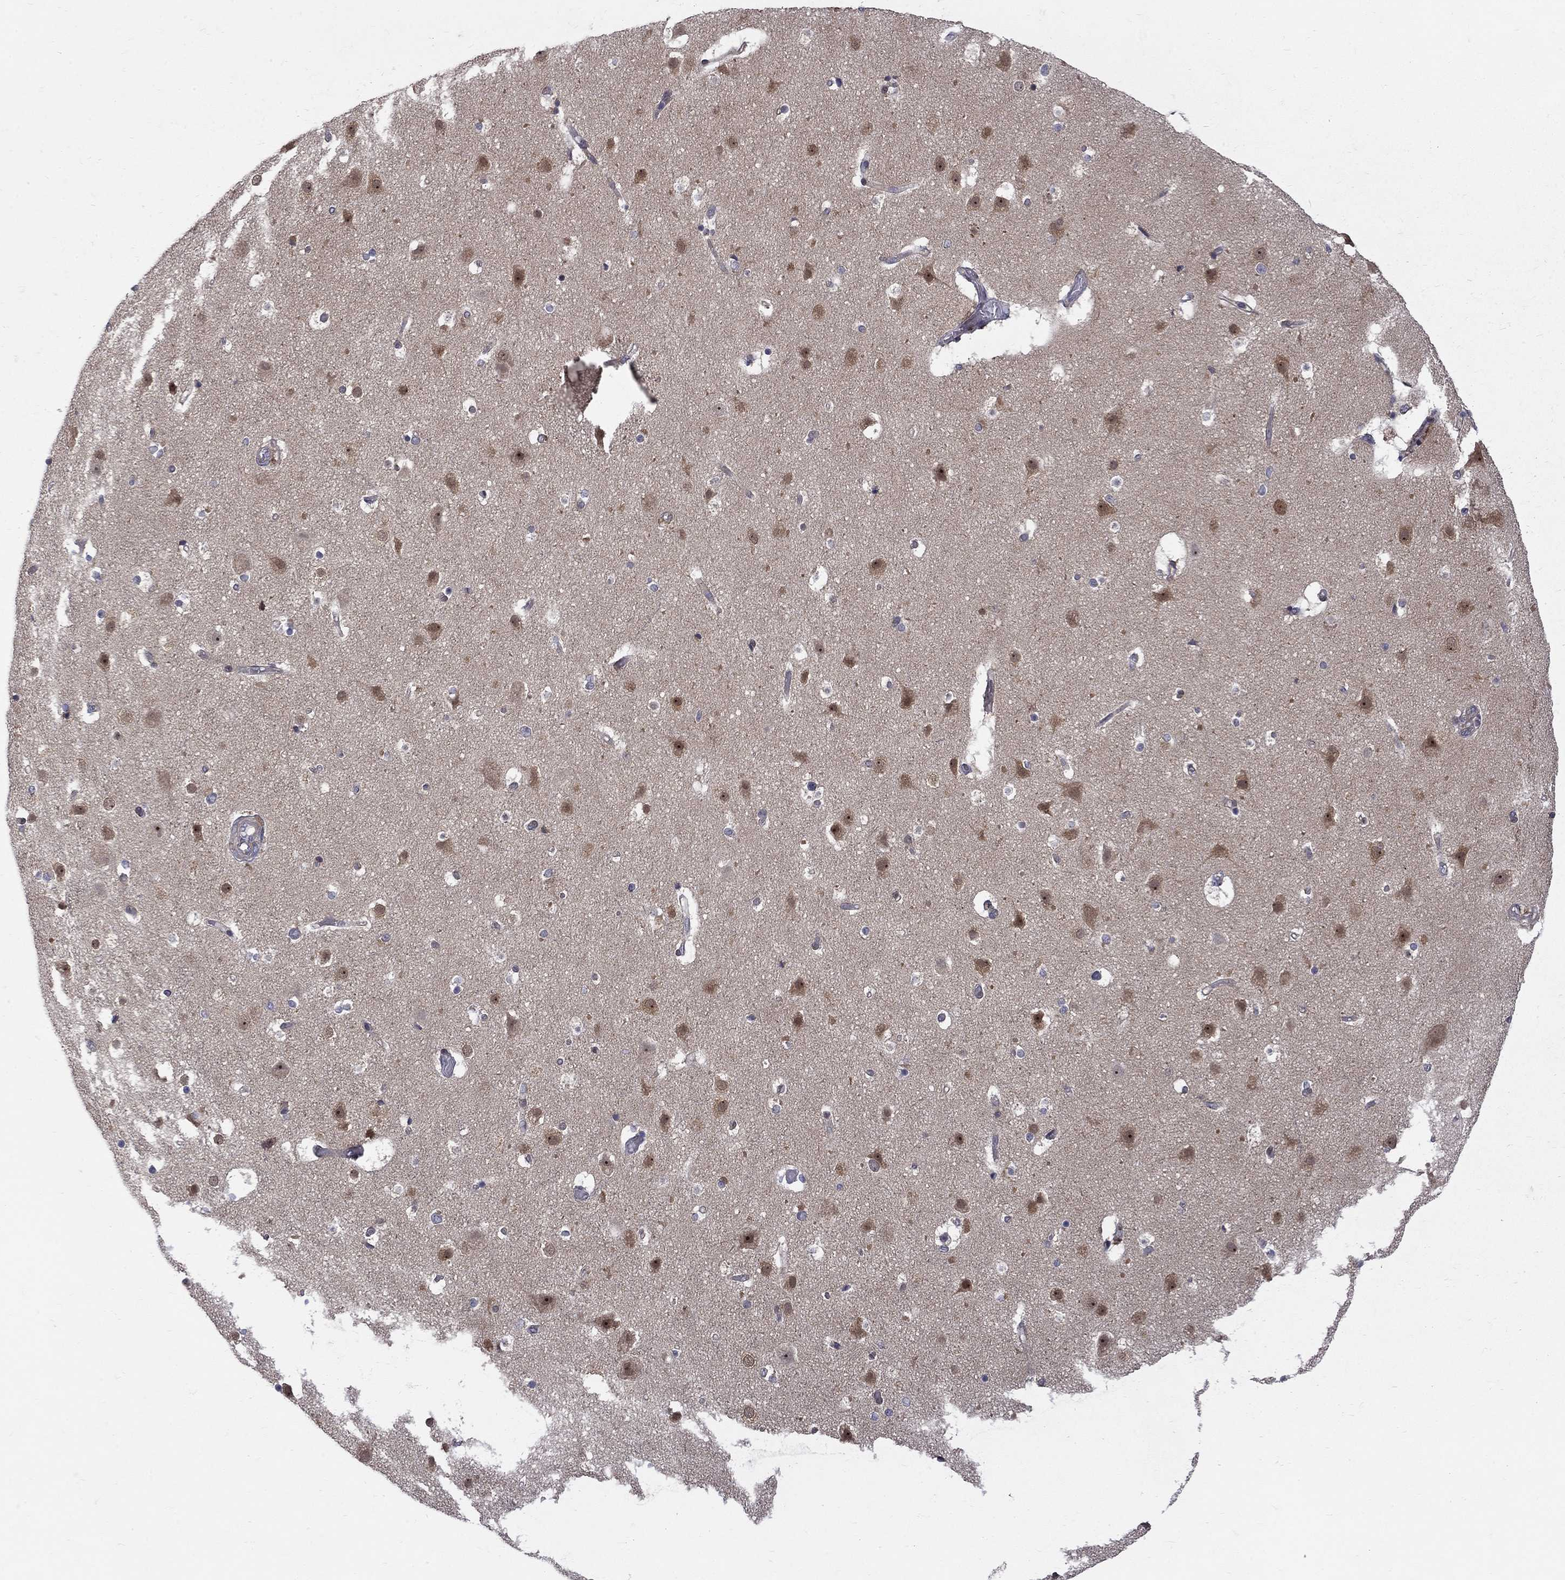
{"staining": {"intensity": "negative", "quantity": "none", "location": "none"}, "tissue": "cerebral cortex", "cell_type": "Endothelial cells", "image_type": "normal", "snomed": [{"axis": "morphology", "description": "Normal tissue, NOS"}, {"axis": "topography", "description": "Cerebral cortex"}], "caption": "This is an immunohistochemistry micrograph of normal human cerebral cortex. There is no expression in endothelial cells.", "gene": "SH2B1", "patient": {"sex": "female", "age": 52}}